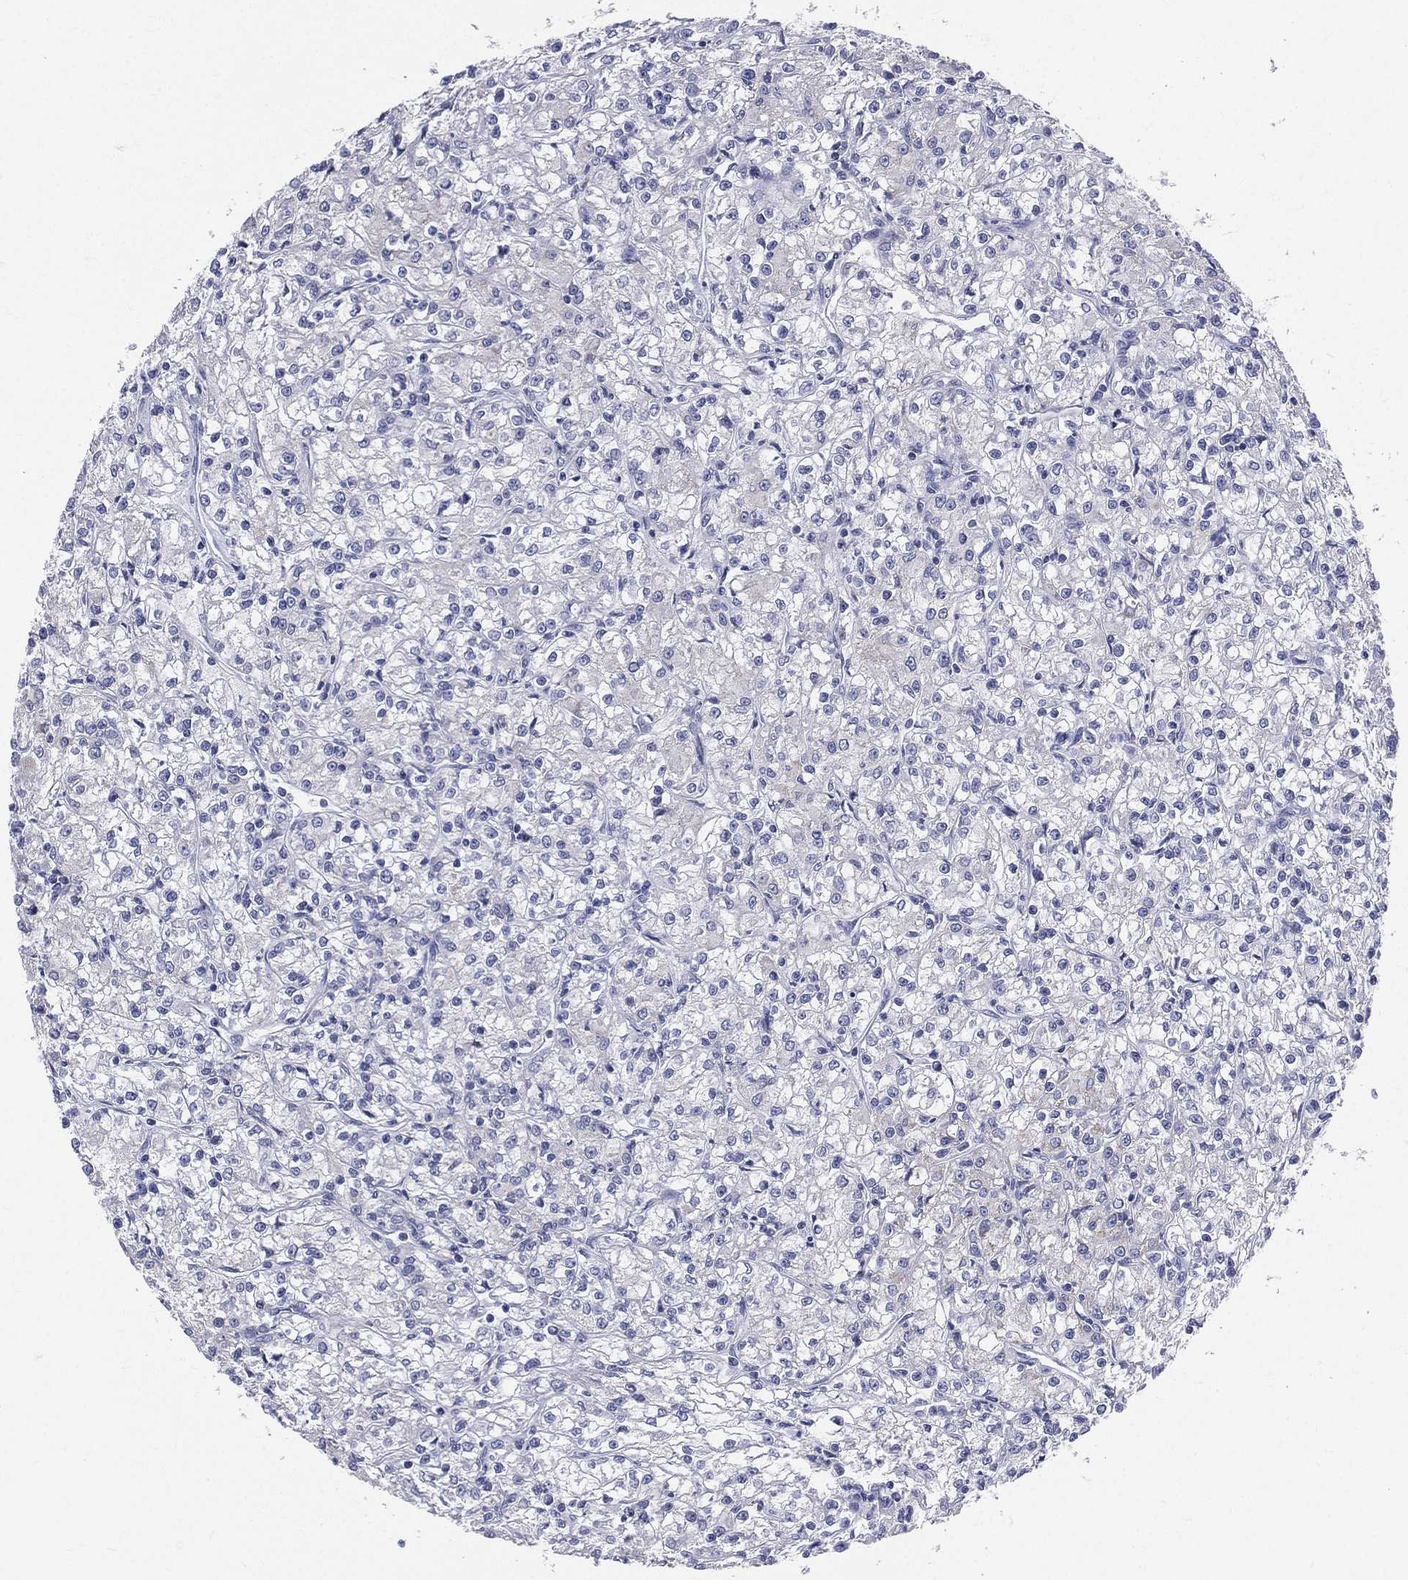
{"staining": {"intensity": "negative", "quantity": "none", "location": "none"}, "tissue": "renal cancer", "cell_type": "Tumor cells", "image_type": "cancer", "snomed": [{"axis": "morphology", "description": "Adenocarcinoma, NOS"}, {"axis": "topography", "description": "Kidney"}], "caption": "Renal cancer (adenocarcinoma) was stained to show a protein in brown. There is no significant positivity in tumor cells.", "gene": "PWWP3A", "patient": {"sex": "female", "age": 59}}